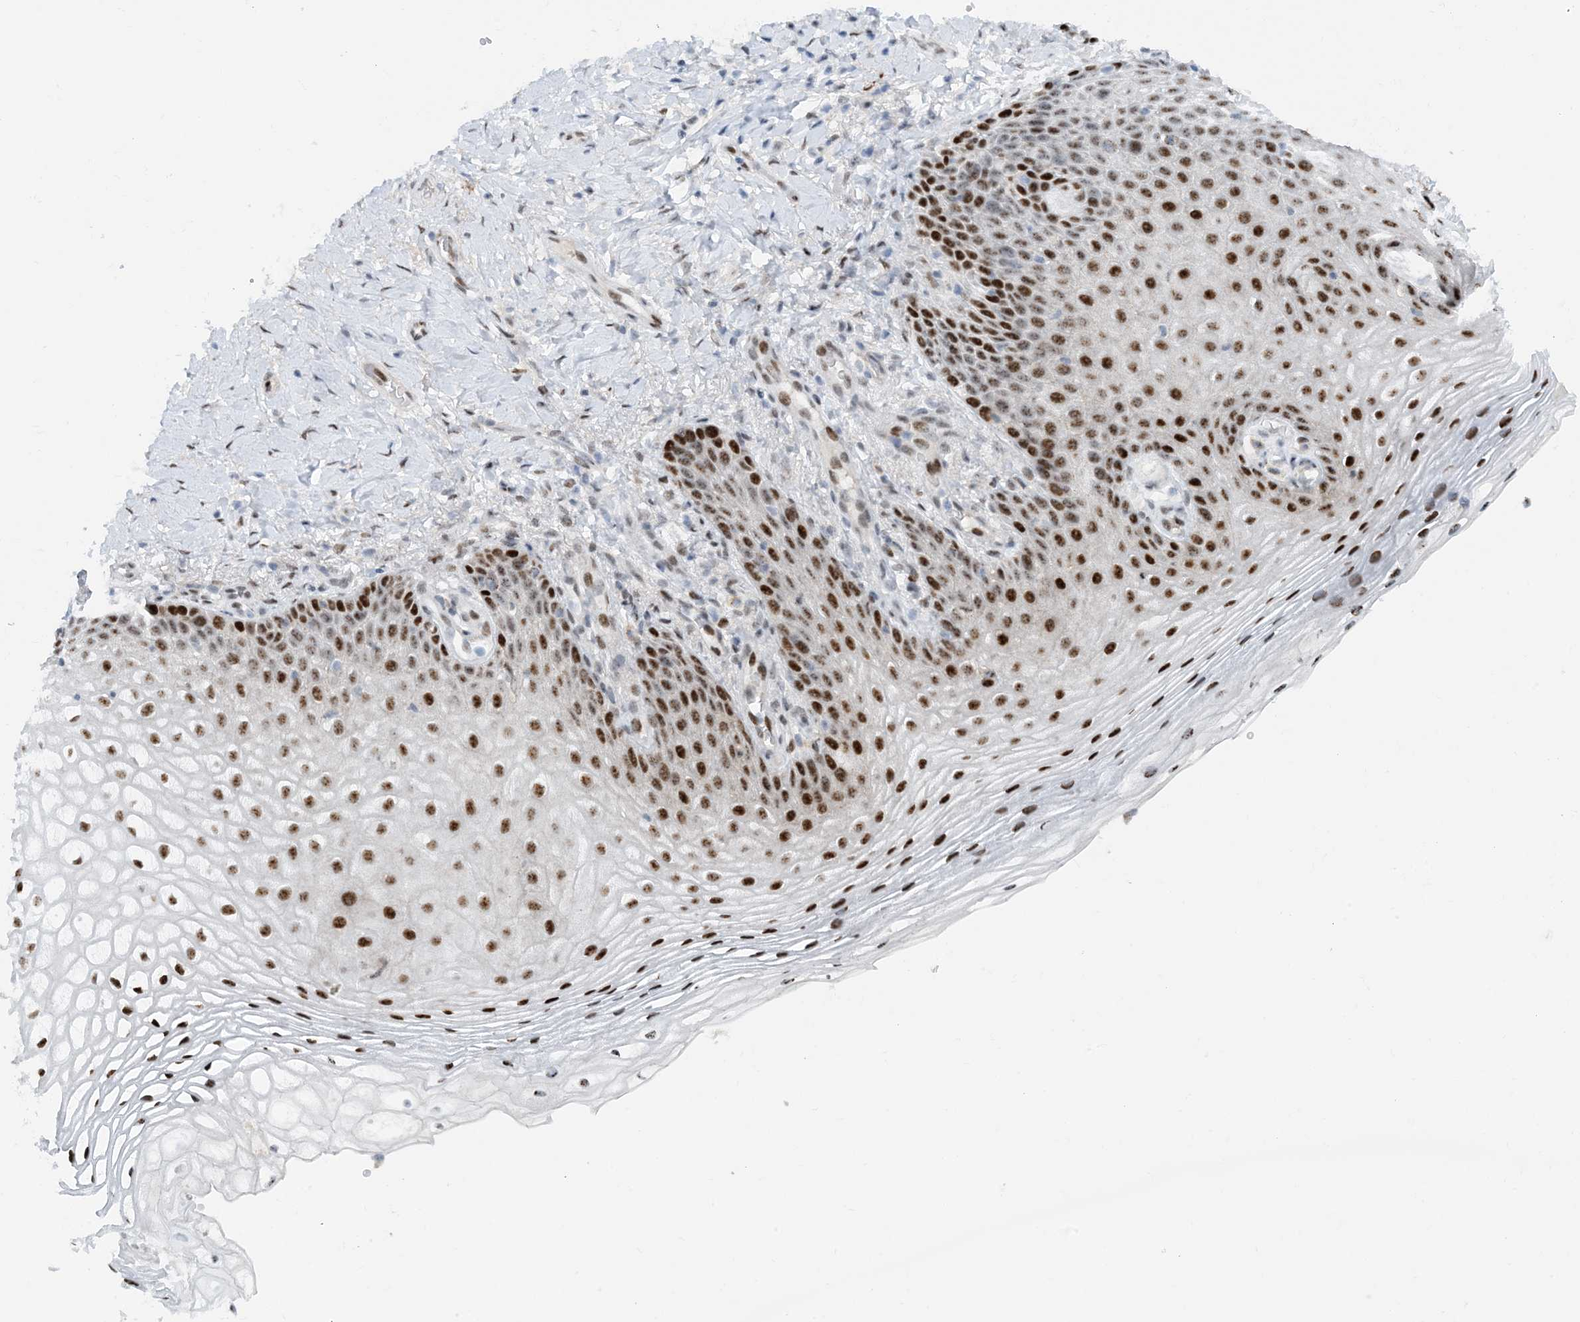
{"staining": {"intensity": "strong", "quantity": ">75%", "location": "nuclear"}, "tissue": "vagina", "cell_type": "Squamous epithelial cells", "image_type": "normal", "snomed": [{"axis": "morphology", "description": "Normal tissue, NOS"}, {"axis": "topography", "description": "Vagina"}], "caption": "Squamous epithelial cells display high levels of strong nuclear expression in approximately >75% of cells in normal human vagina. Using DAB (brown) and hematoxylin (blue) stains, captured at high magnification using brightfield microscopy.", "gene": "HEMK1", "patient": {"sex": "female", "age": 60}}